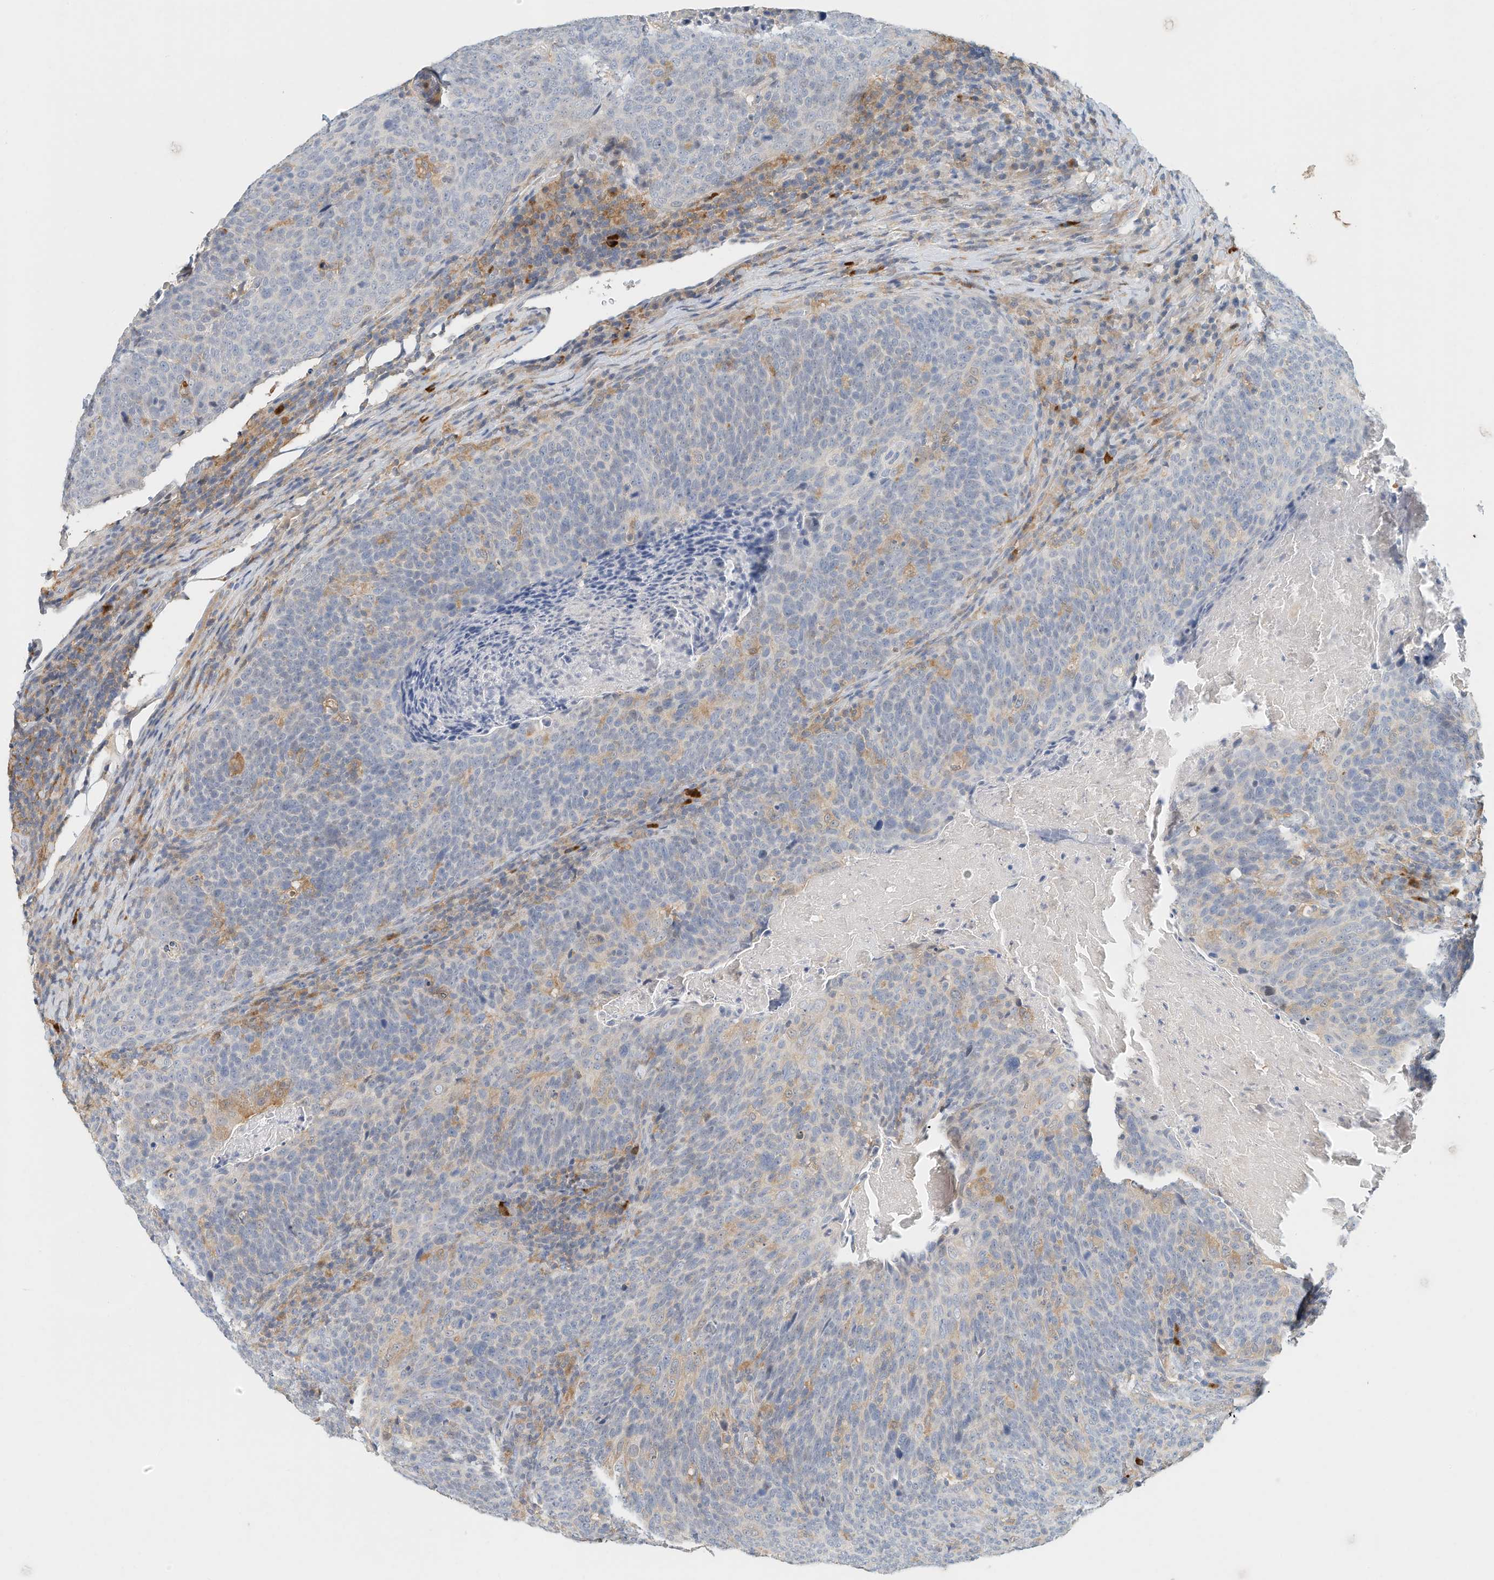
{"staining": {"intensity": "weak", "quantity": "<25%", "location": "cytoplasmic/membranous"}, "tissue": "head and neck cancer", "cell_type": "Tumor cells", "image_type": "cancer", "snomed": [{"axis": "morphology", "description": "Squamous cell carcinoma, NOS"}, {"axis": "morphology", "description": "Squamous cell carcinoma, metastatic, NOS"}, {"axis": "topography", "description": "Lymph node"}, {"axis": "topography", "description": "Head-Neck"}], "caption": "High magnification brightfield microscopy of head and neck squamous cell carcinoma stained with DAB (3,3'-diaminobenzidine) (brown) and counterstained with hematoxylin (blue): tumor cells show no significant expression.", "gene": "MICAL1", "patient": {"sex": "male", "age": 62}}